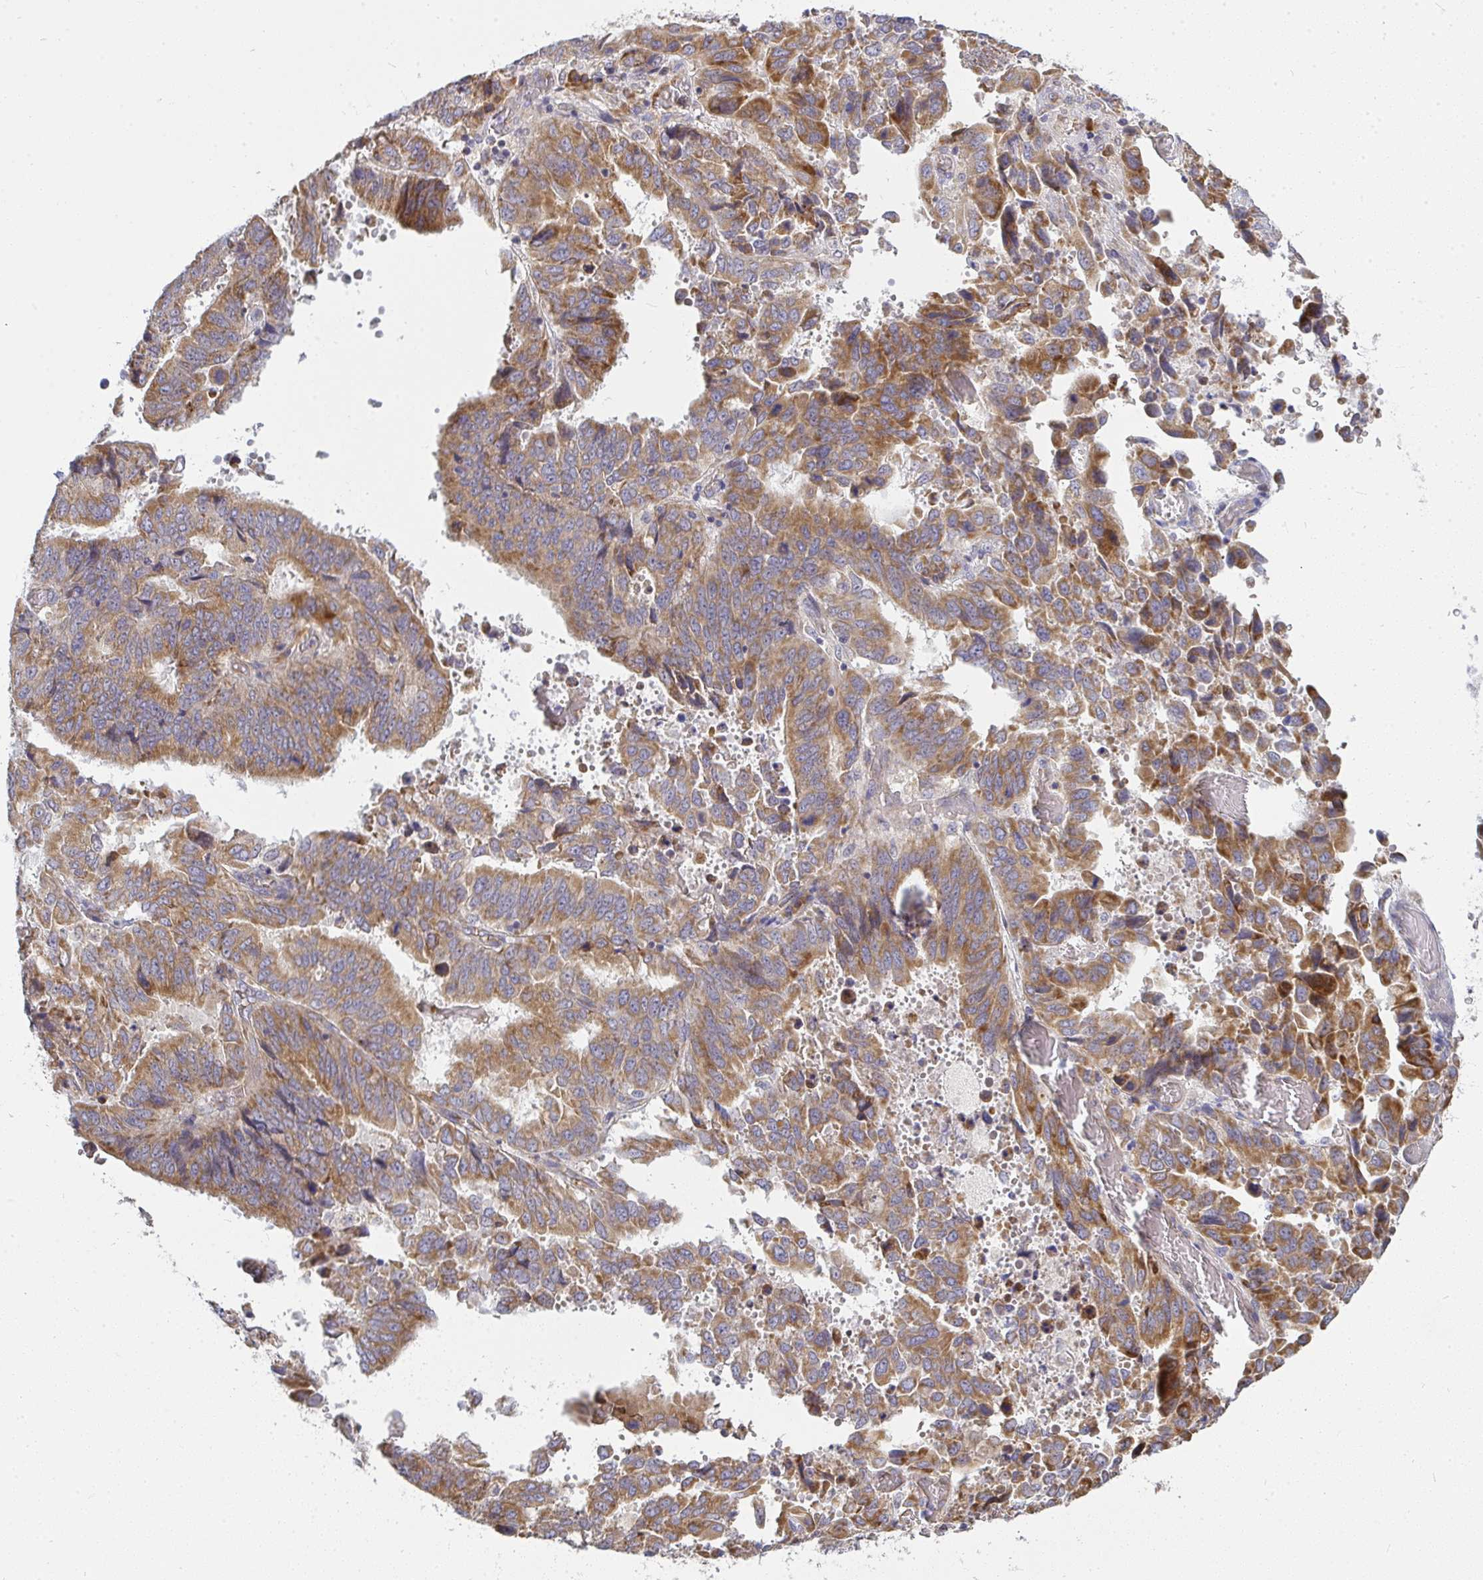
{"staining": {"intensity": "moderate", "quantity": ">75%", "location": "cytoplasmic/membranous"}, "tissue": "stomach cancer", "cell_type": "Tumor cells", "image_type": "cancer", "snomed": [{"axis": "morphology", "description": "Adenocarcinoma, NOS"}, {"axis": "topography", "description": "Stomach, upper"}], "caption": "Immunohistochemistry micrograph of human adenocarcinoma (stomach) stained for a protein (brown), which shows medium levels of moderate cytoplasmic/membranous positivity in about >75% of tumor cells.", "gene": "B4GALT6", "patient": {"sex": "male", "age": 74}}